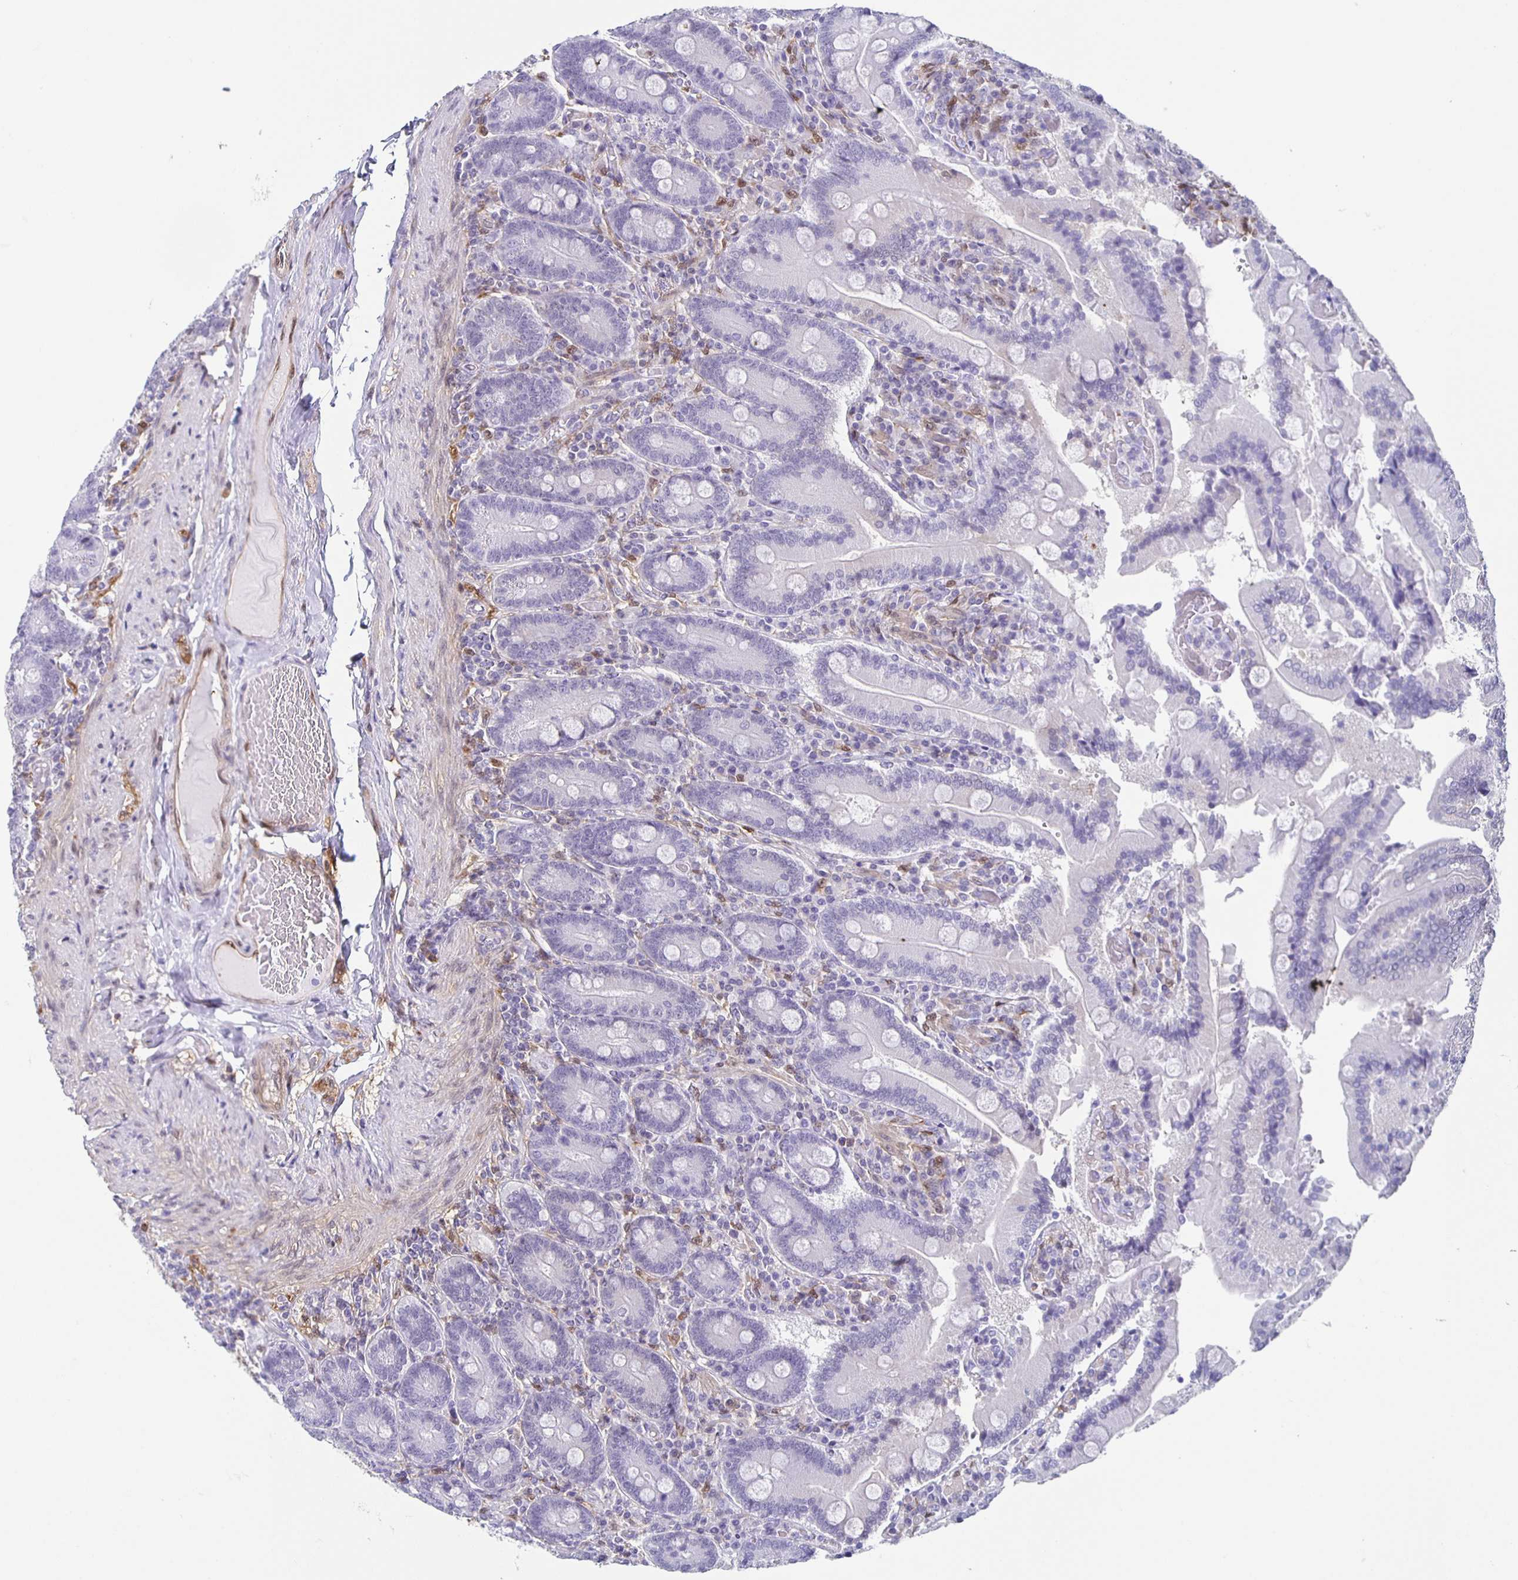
{"staining": {"intensity": "negative", "quantity": "none", "location": "none"}, "tissue": "duodenum", "cell_type": "Glandular cells", "image_type": "normal", "snomed": [{"axis": "morphology", "description": "Normal tissue, NOS"}, {"axis": "topography", "description": "Duodenum"}], "caption": "High magnification brightfield microscopy of normal duodenum stained with DAB (brown) and counterstained with hematoxylin (blue): glandular cells show no significant staining. Brightfield microscopy of immunohistochemistry (IHC) stained with DAB (brown) and hematoxylin (blue), captured at high magnification.", "gene": "TPPP", "patient": {"sex": "female", "age": 62}}